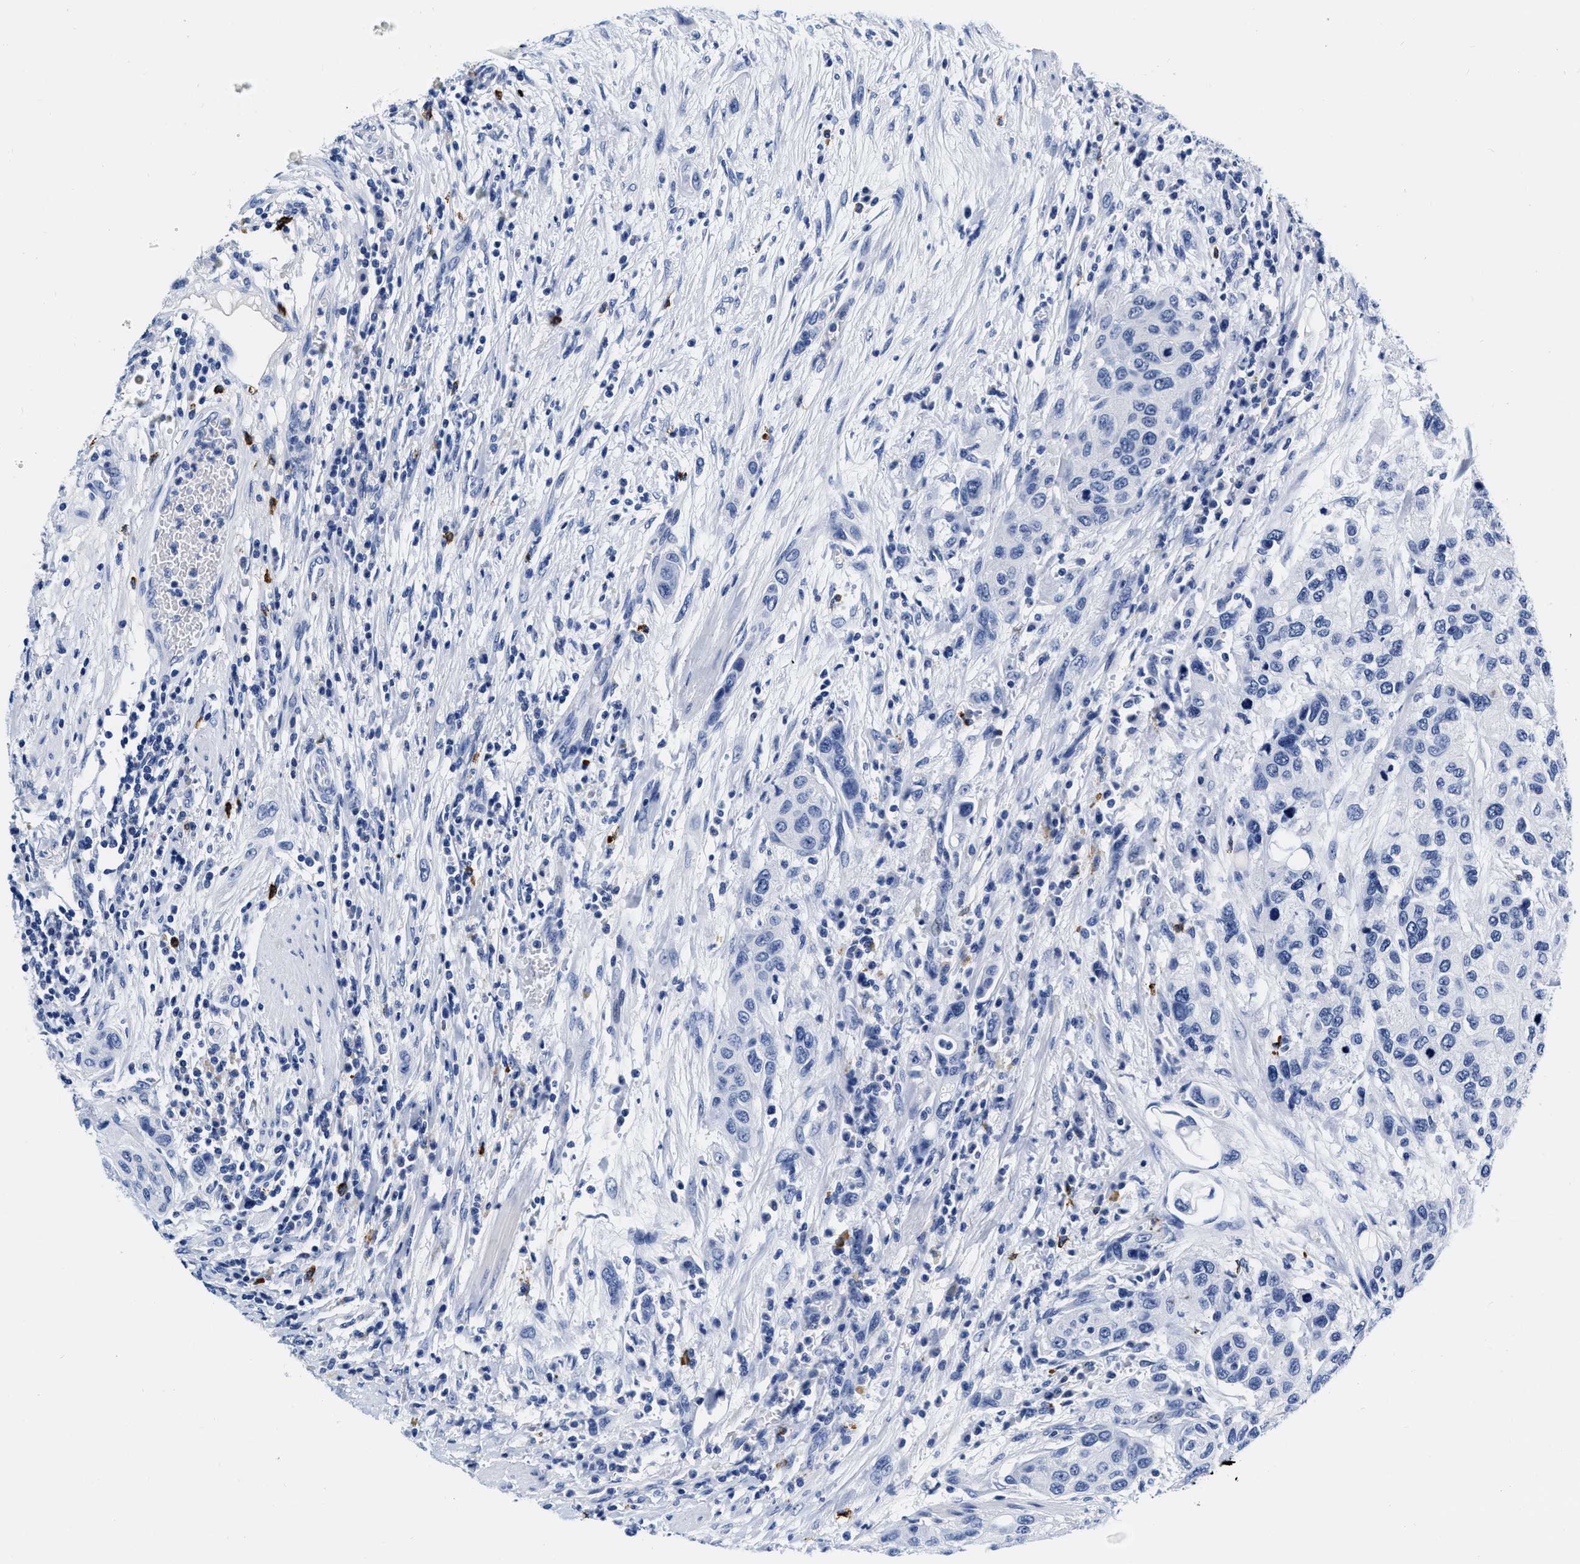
{"staining": {"intensity": "negative", "quantity": "none", "location": "none"}, "tissue": "urothelial cancer", "cell_type": "Tumor cells", "image_type": "cancer", "snomed": [{"axis": "morphology", "description": "Urothelial carcinoma, High grade"}, {"axis": "topography", "description": "Urinary bladder"}], "caption": "An image of urothelial cancer stained for a protein demonstrates no brown staining in tumor cells.", "gene": "CER1", "patient": {"sex": "female", "age": 56}}